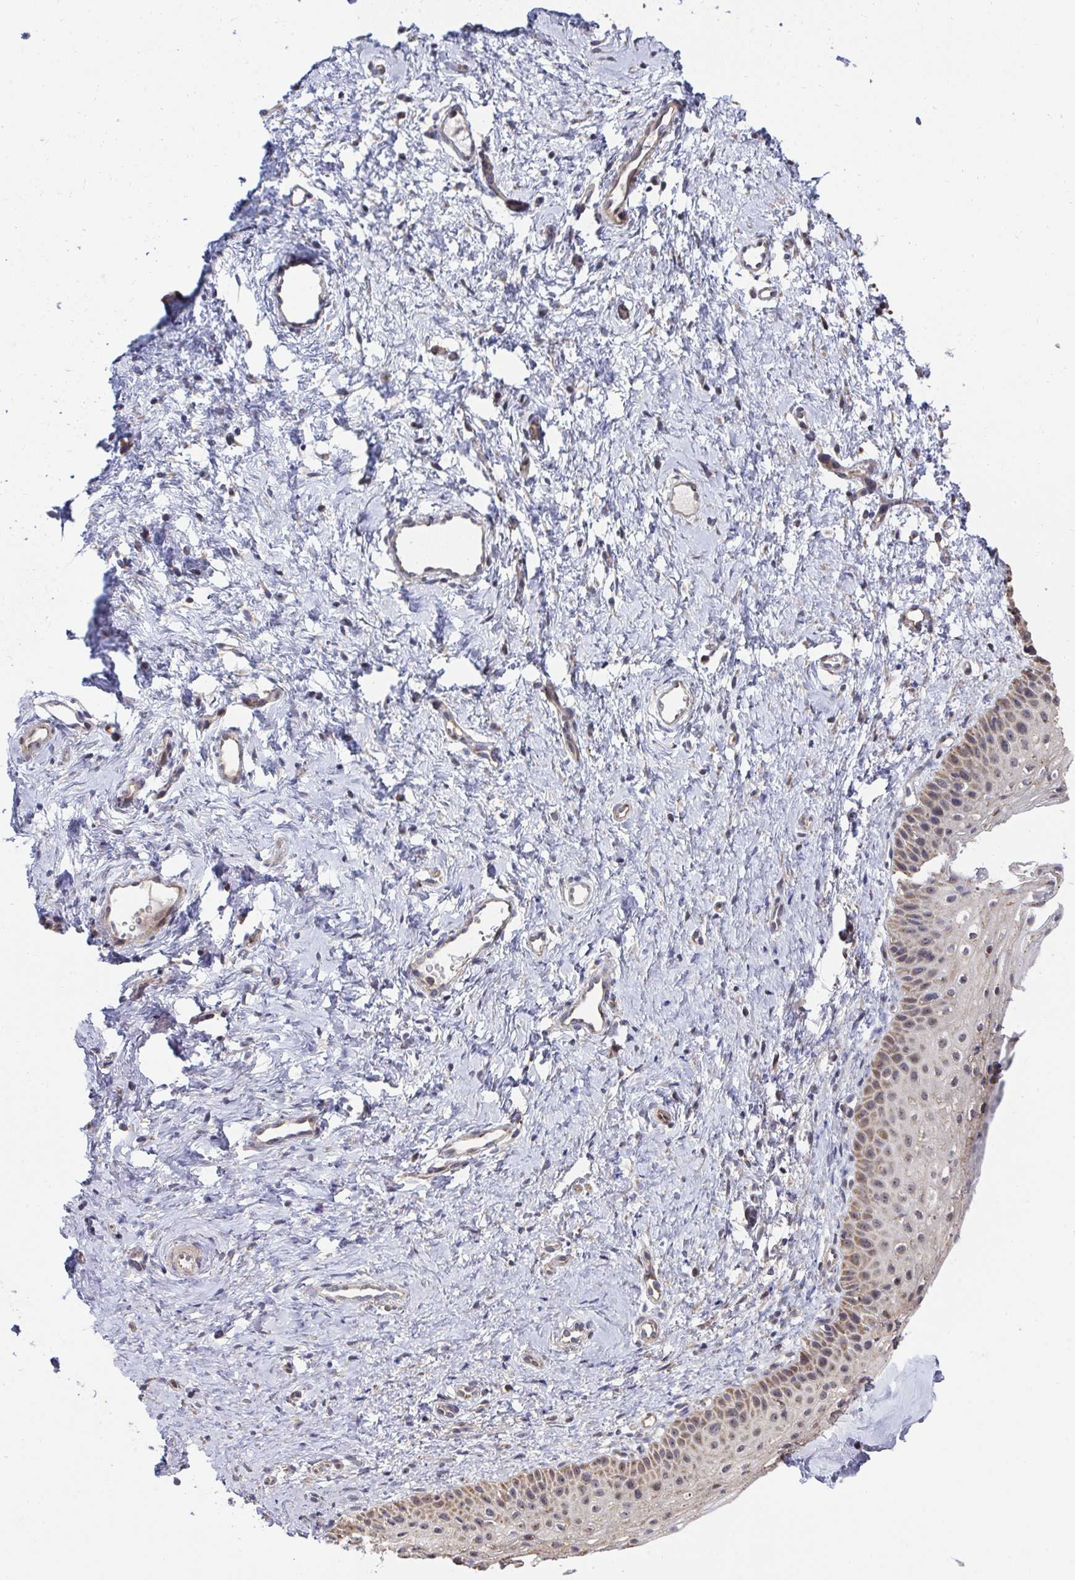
{"staining": {"intensity": "weak", "quantity": ">75%", "location": "cytoplasmic/membranous"}, "tissue": "vagina", "cell_type": "Squamous epithelial cells", "image_type": "normal", "snomed": [{"axis": "morphology", "description": "Normal tissue, NOS"}, {"axis": "topography", "description": "Vagina"}], "caption": "A high-resolution histopathology image shows immunohistochemistry (IHC) staining of benign vagina, which demonstrates weak cytoplasmic/membranous staining in about >75% of squamous epithelial cells. (Brightfield microscopy of DAB IHC at high magnification).", "gene": "AGTPBP1", "patient": {"sex": "female", "age": 65}}